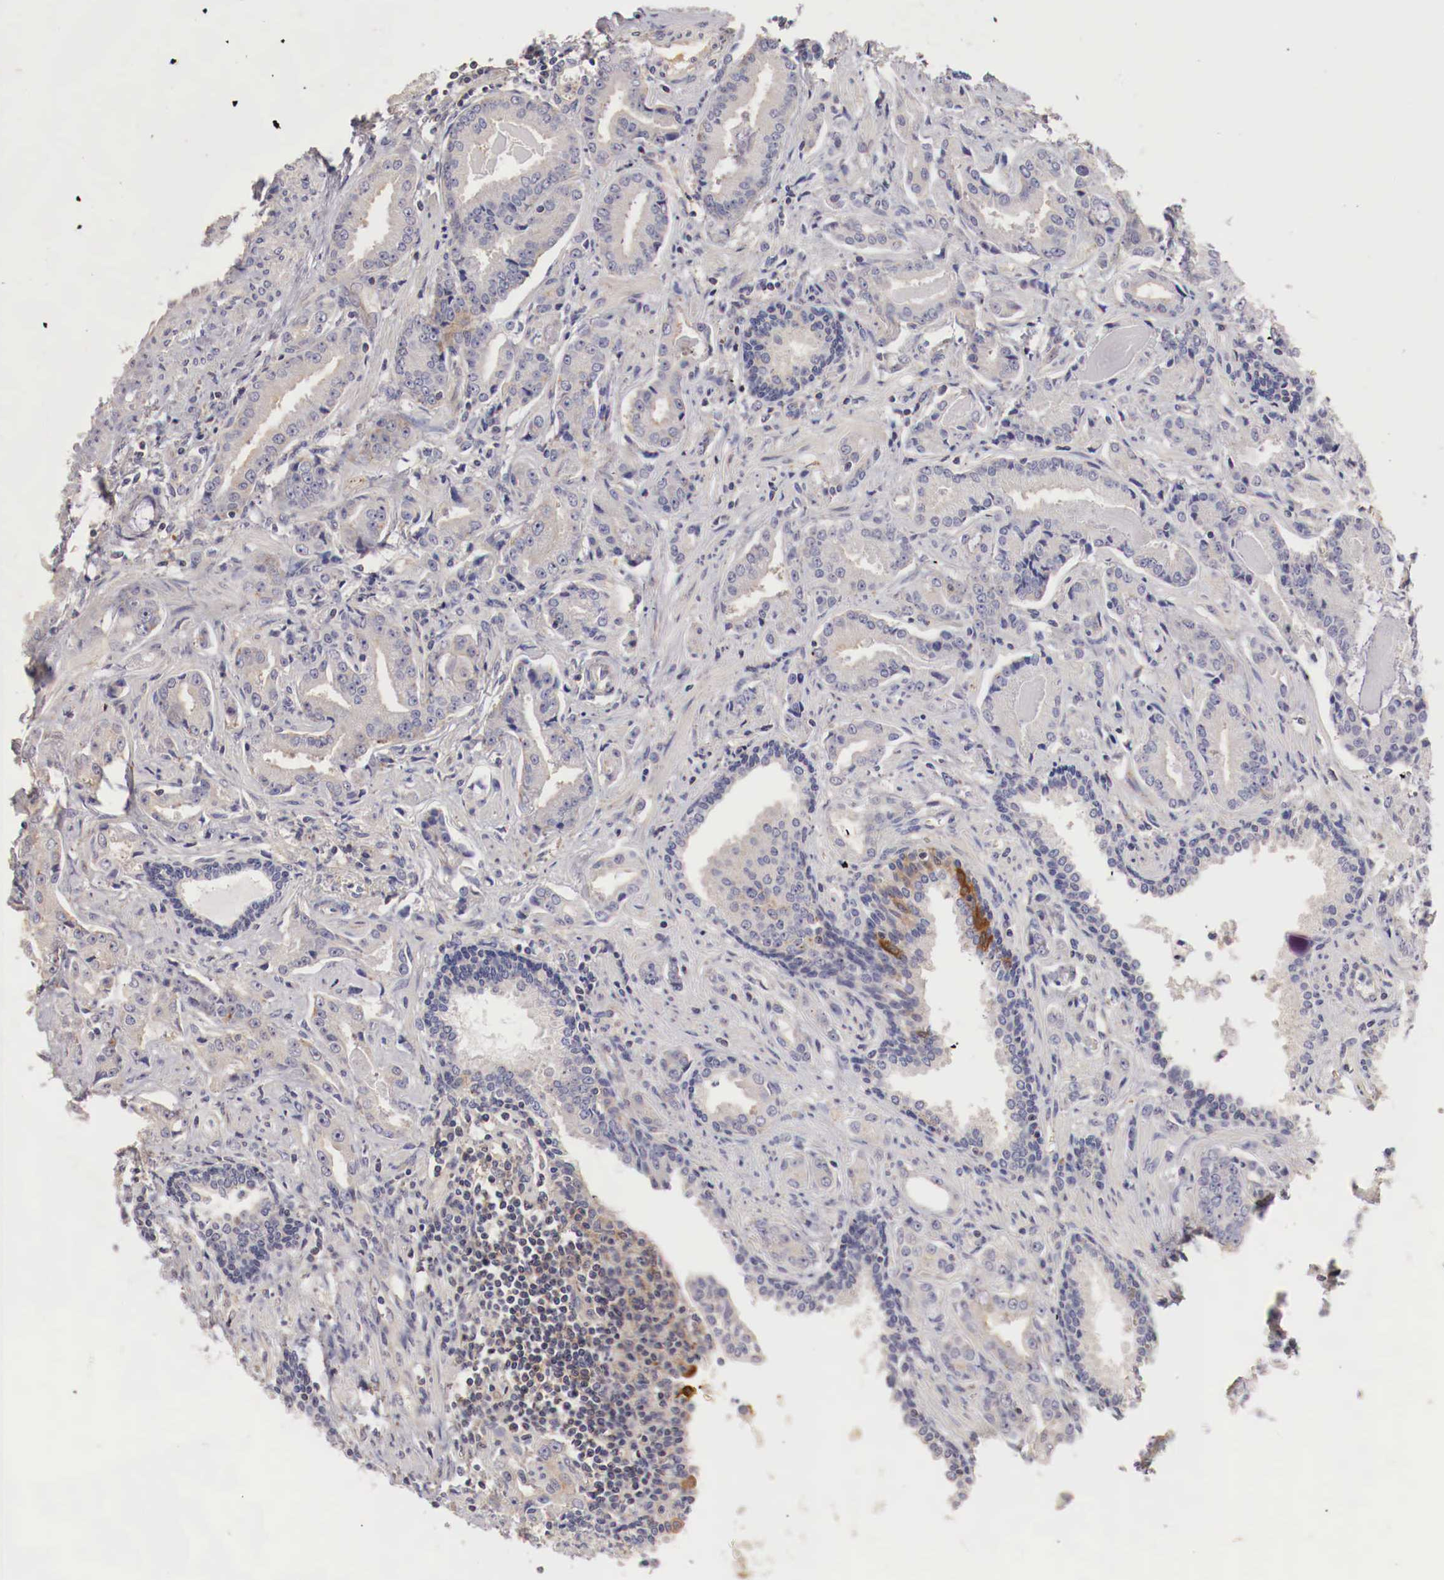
{"staining": {"intensity": "weak", "quantity": "<25%", "location": "cytoplasmic/membranous"}, "tissue": "prostate cancer", "cell_type": "Tumor cells", "image_type": "cancer", "snomed": [{"axis": "morphology", "description": "Adenocarcinoma, Low grade"}, {"axis": "topography", "description": "Prostate"}], "caption": "This is an immunohistochemistry image of low-grade adenocarcinoma (prostate). There is no positivity in tumor cells.", "gene": "PITPNA", "patient": {"sex": "male", "age": 65}}